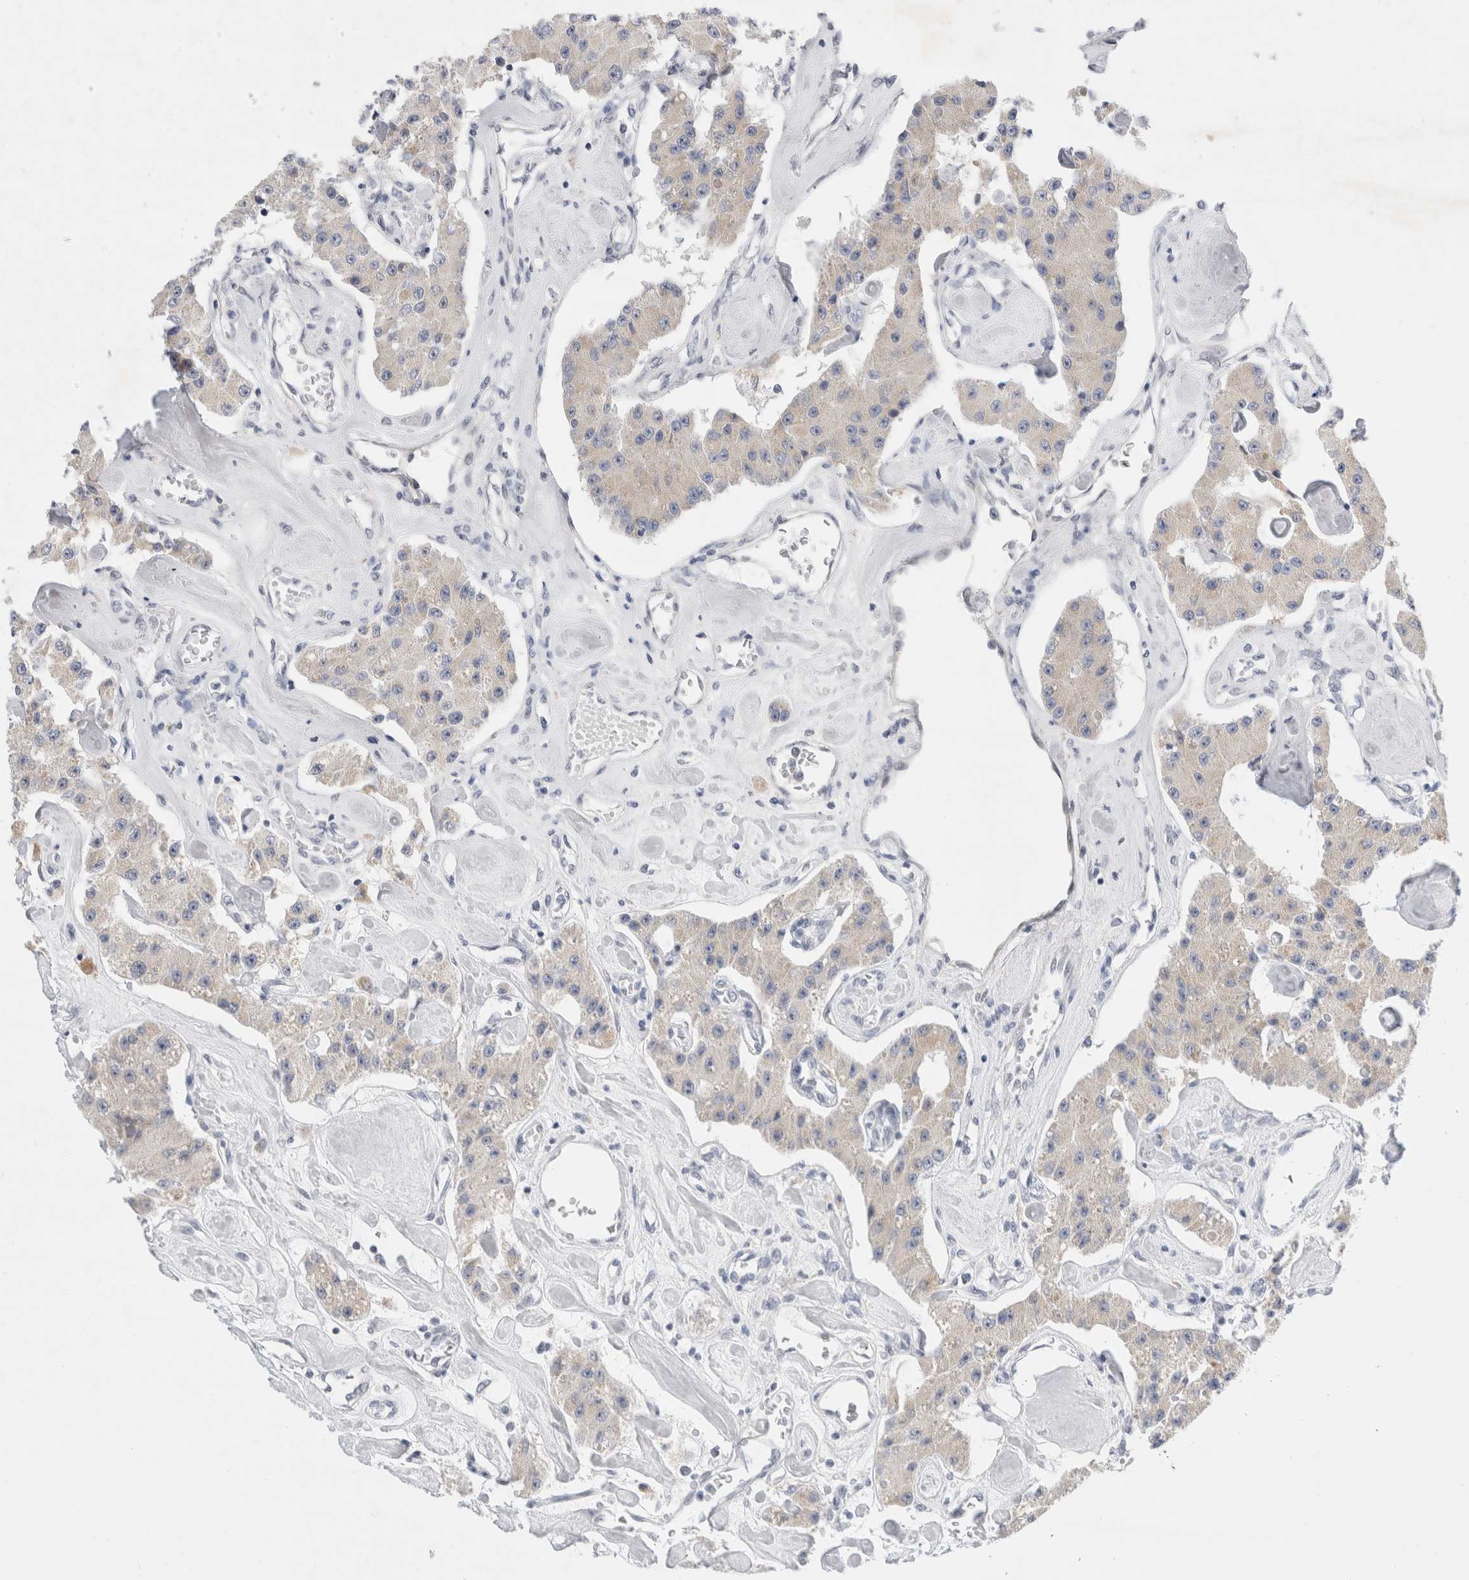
{"staining": {"intensity": "weak", "quantity": "<25%", "location": "cytoplasmic/membranous"}, "tissue": "carcinoid", "cell_type": "Tumor cells", "image_type": "cancer", "snomed": [{"axis": "morphology", "description": "Carcinoid, malignant, NOS"}, {"axis": "topography", "description": "Pancreas"}], "caption": "The photomicrograph exhibits no significant staining in tumor cells of carcinoid.", "gene": "SLC22A12", "patient": {"sex": "male", "age": 41}}